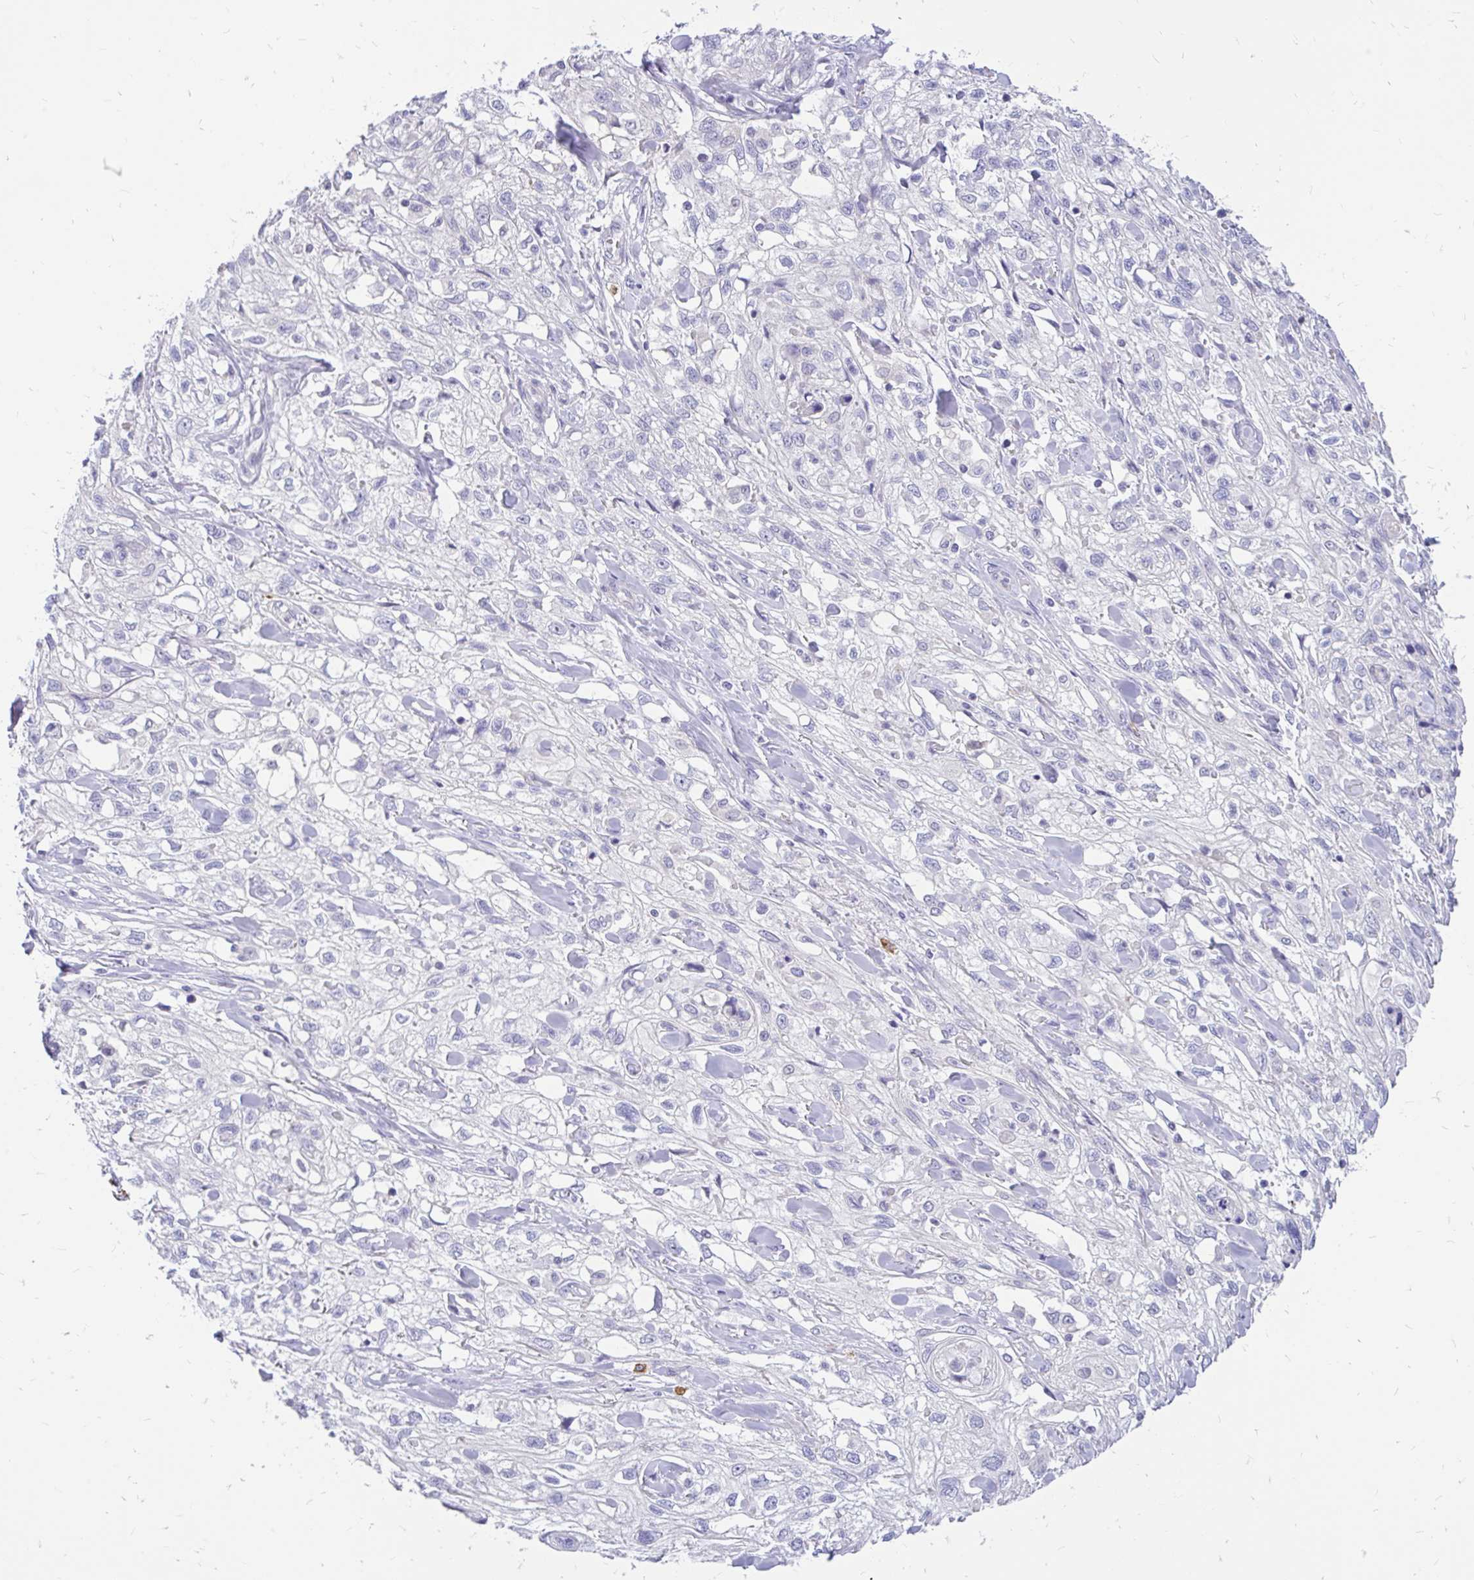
{"staining": {"intensity": "negative", "quantity": "none", "location": "none"}, "tissue": "skin cancer", "cell_type": "Tumor cells", "image_type": "cancer", "snomed": [{"axis": "morphology", "description": "Squamous cell carcinoma, NOS"}, {"axis": "topography", "description": "Skin"}, {"axis": "topography", "description": "Vulva"}], "caption": "This histopathology image is of skin squamous cell carcinoma stained with immunohistochemistry (IHC) to label a protein in brown with the nuclei are counter-stained blue. There is no positivity in tumor cells.", "gene": "MAP1LC3A", "patient": {"sex": "female", "age": 86}}